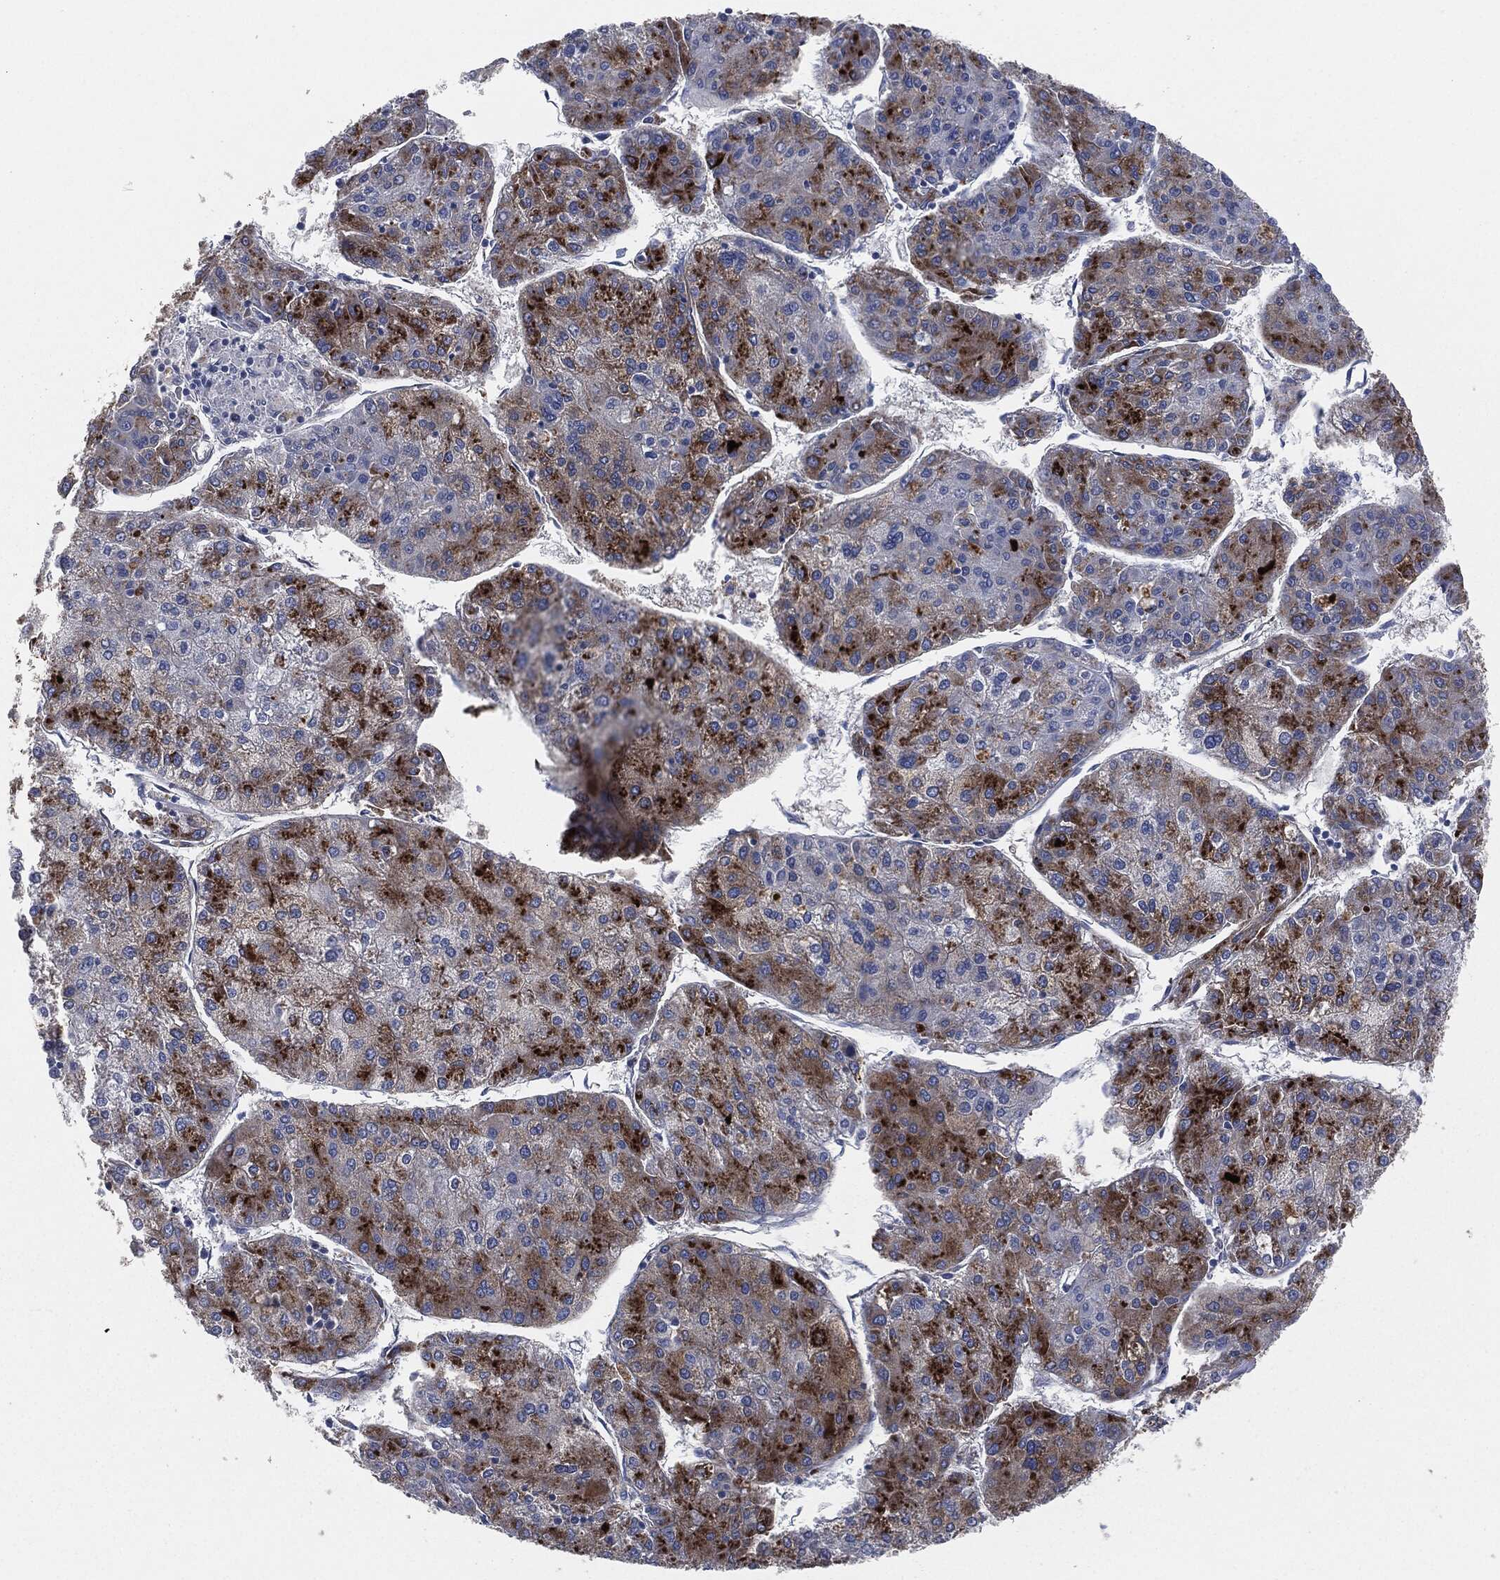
{"staining": {"intensity": "strong", "quantity": "<25%", "location": "cytoplasmic/membranous"}, "tissue": "liver cancer", "cell_type": "Tumor cells", "image_type": "cancer", "snomed": [{"axis": "morphology", "description": "Carcinoma, Hepatocellular, NOS"}, {"axis": "topography", "description": "Liver"}], "caption": "This histopathology image demonstrates IHC staining of liver cancer, with medium strong cytoplasmic/membranous positivity in about <25% of tumor cells.", "gene": "APOB", "patient": {"sex": "male", "age": 43}}